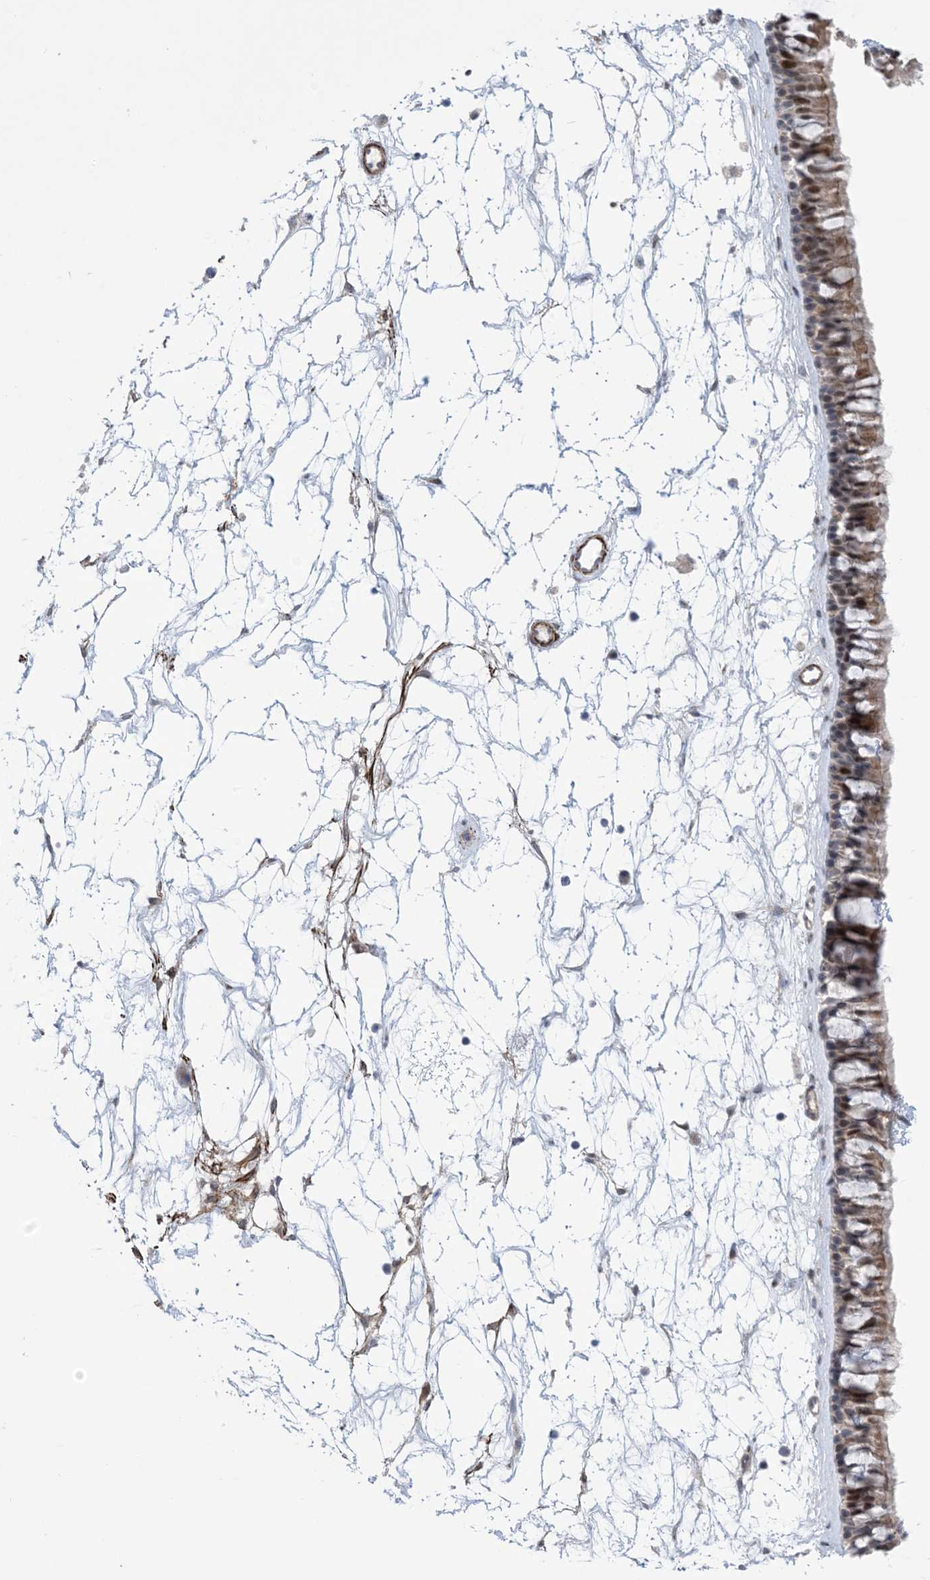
{"staining": {"intensity": "moderate", "quantity": "25%-75%", "location": "cytoplasmic/membranous,nuclear"}, "tissue": "nasopharynx", "cell_type": "Respiratory epithelial cells", "image_type": "normal", "snomed": [{"axis": "morphology", "description": "Normal tissue, NOS"}, {"axis": "topography", "description": "Nasopharynx"}], "caption": "Brown immunohistochemical staining in normal nasopharynx reveals moderate cytoplasmic/membranous,nuclear staining in about 25%-75% of respiratory epithelial cells. (Stains: DAB in brown, nuclei in blue, Microscopy: brightfield microscopy at high magnification).", "gene": "ZNF8", "patient": {"sex": "male", "age": 64}}